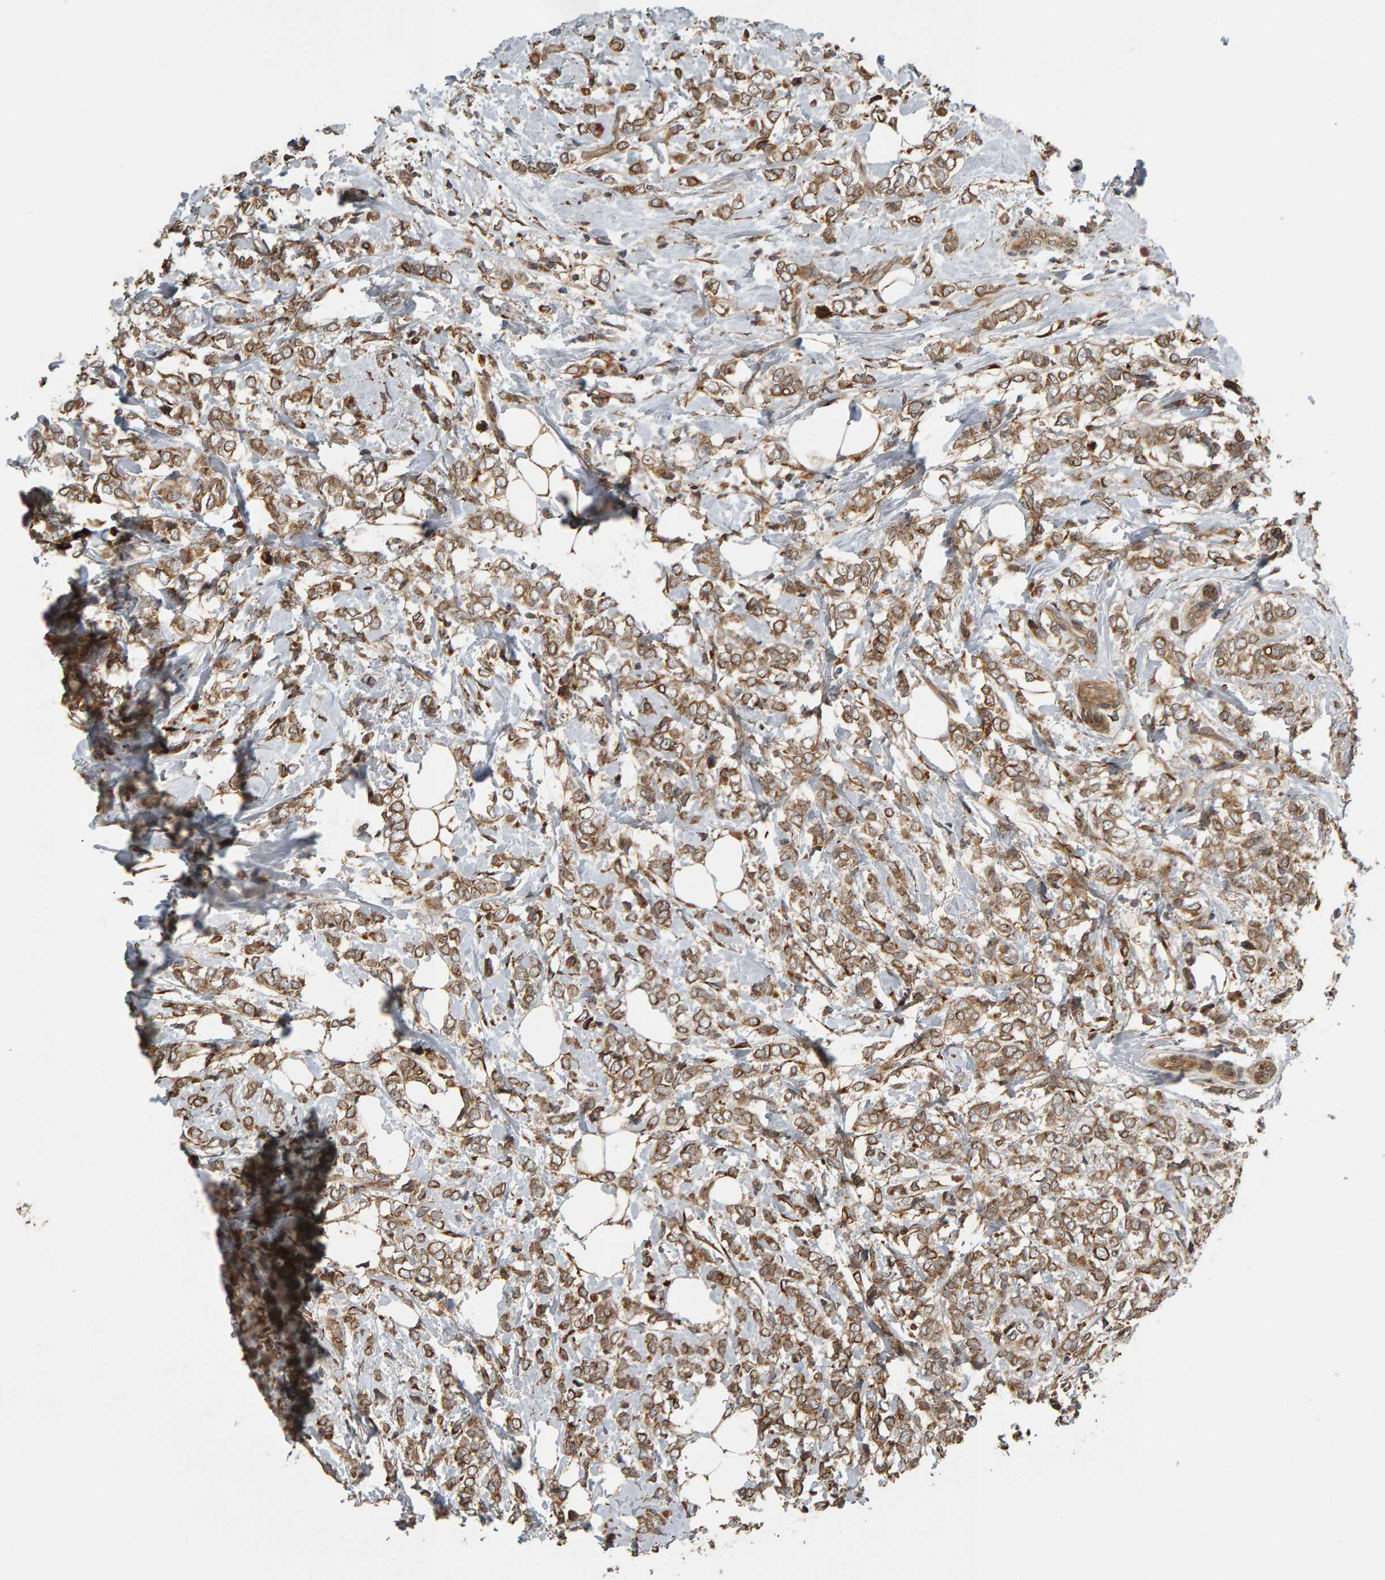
{"staining": {"intensity": "moderate", "quantity": ">75%", "location": "cytoplasmic/membranous"}, "tissue": "breast cancer", "cell_type": "Tumor cells", "image_type": "cancer", "snomed": [{"axis": "morphology", "description": "Normal tissue, NOS"}, {"axis": "morphology", "description": "Lobular carcinoma"}, {"axis": "topography", "description": "Breast"}], "caption": "Immunohistochemical staining of breast cancer exhibits moderate cytoplasmic/membranous protein expression in about >75% of tumor cells. The staining was performed using DAB, with brown indicating positive protein expression. Nuclei are stained blue with hematoxylin.", "gene": "ZFAND1", "patient": {"sex": "female", "age": 47}}